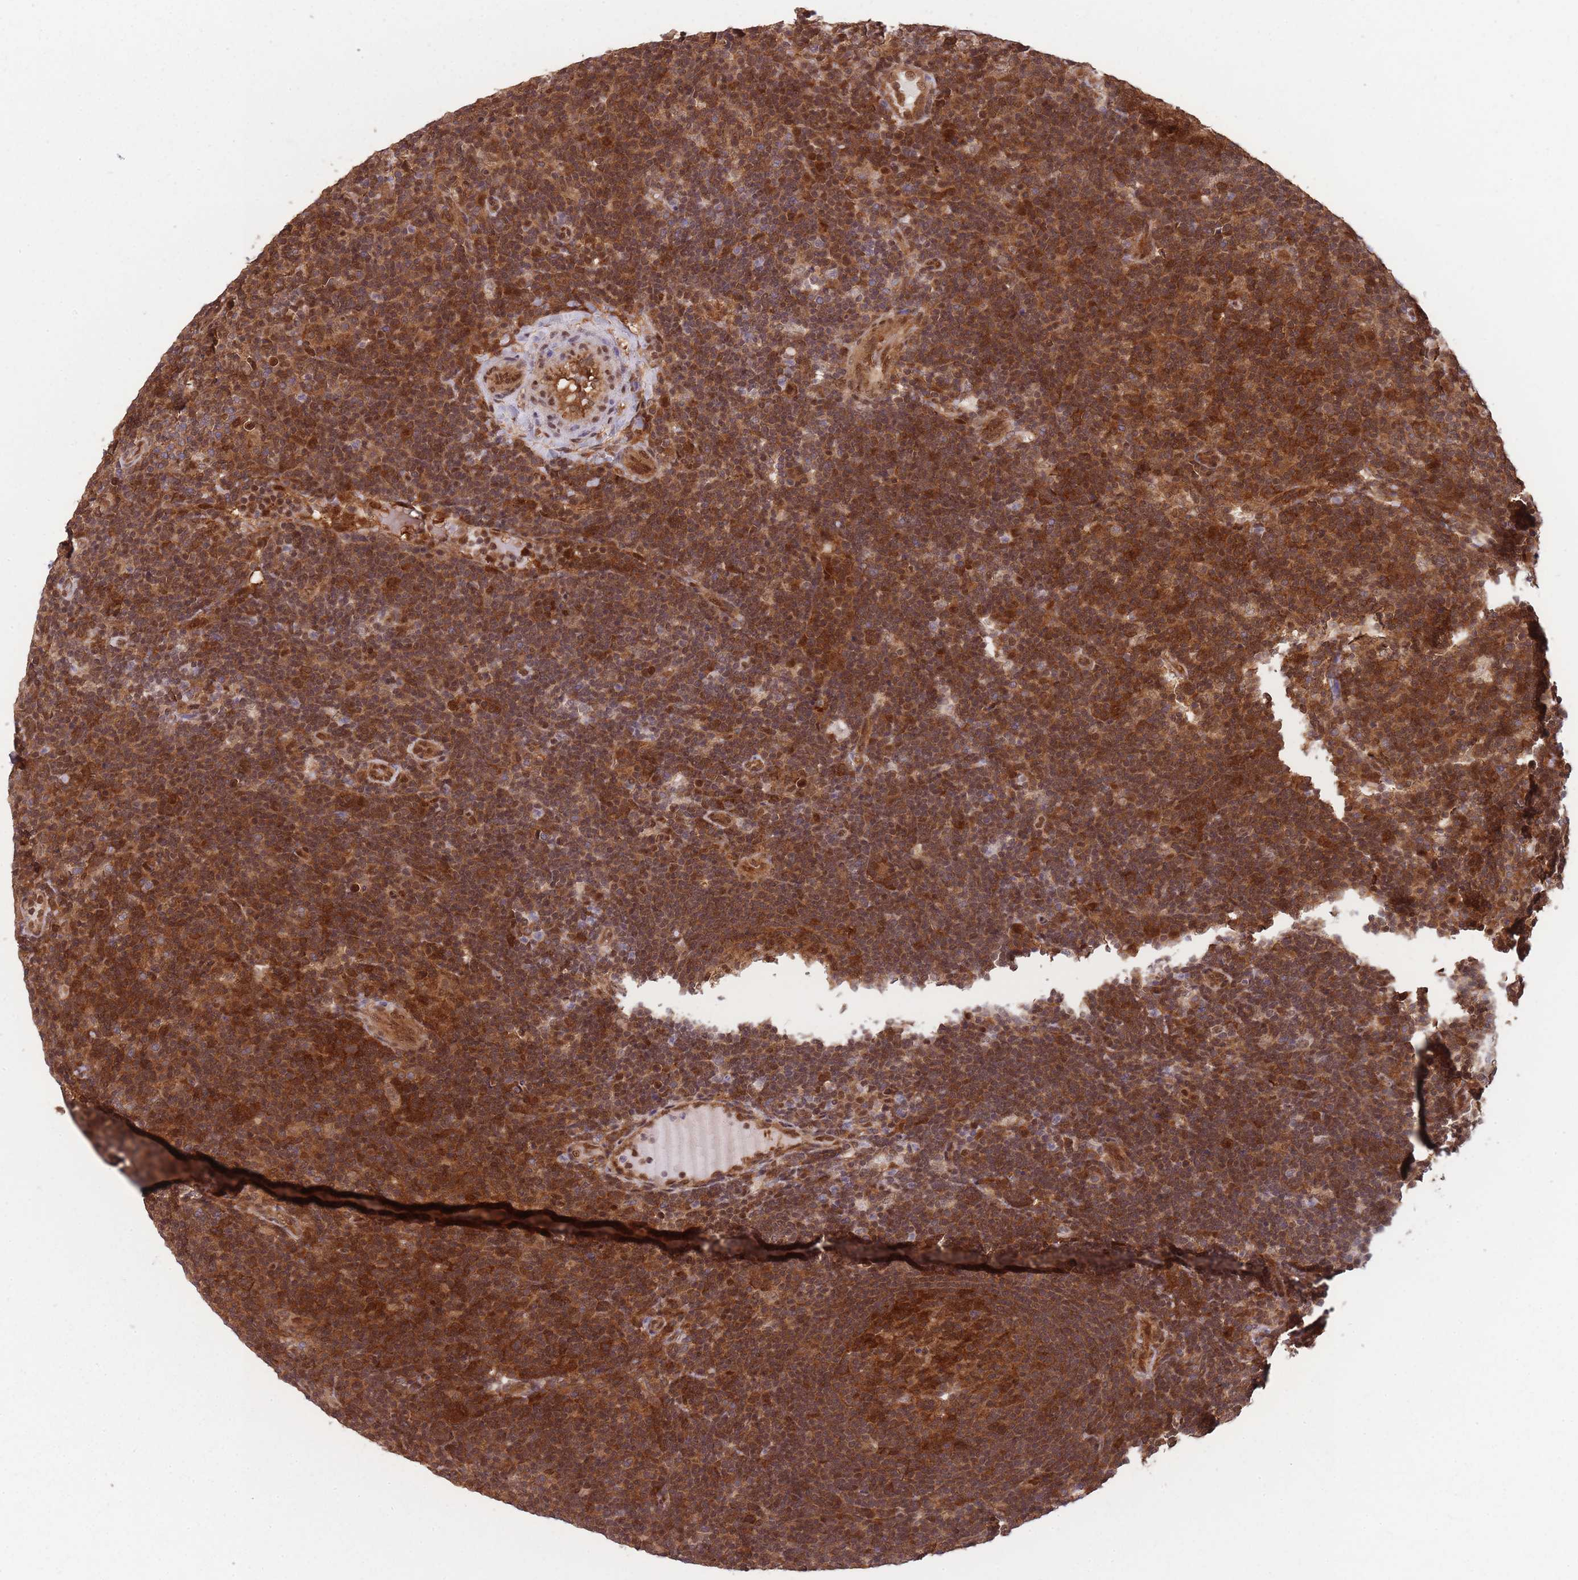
{"staining": {"intensity": "weak", "quantity": ">75%", "location": "cytoplasmic/membranous"}, "tissue": "lymphoma", "cell_type": "Tumor cells", "image_type": "cancer", "snomed": [{"axis": "morphology", "description": "Hodgkin's disease, NOS"}, {"axis": "topography", "description": "Lymph node"}], "caption": "The image reveals staining of lymphoma, revealing weak cytoplasmic/membranous protein expression (brown color) within tumor cells. The staining was performed using DAB (3,3'-diaminobenzidine), with brown indicating positive protein expression. Nuclei are stained blue with hematoxylin.", "gene": "PPP6R3", "patient": {"sex": "female", "age": 57}}